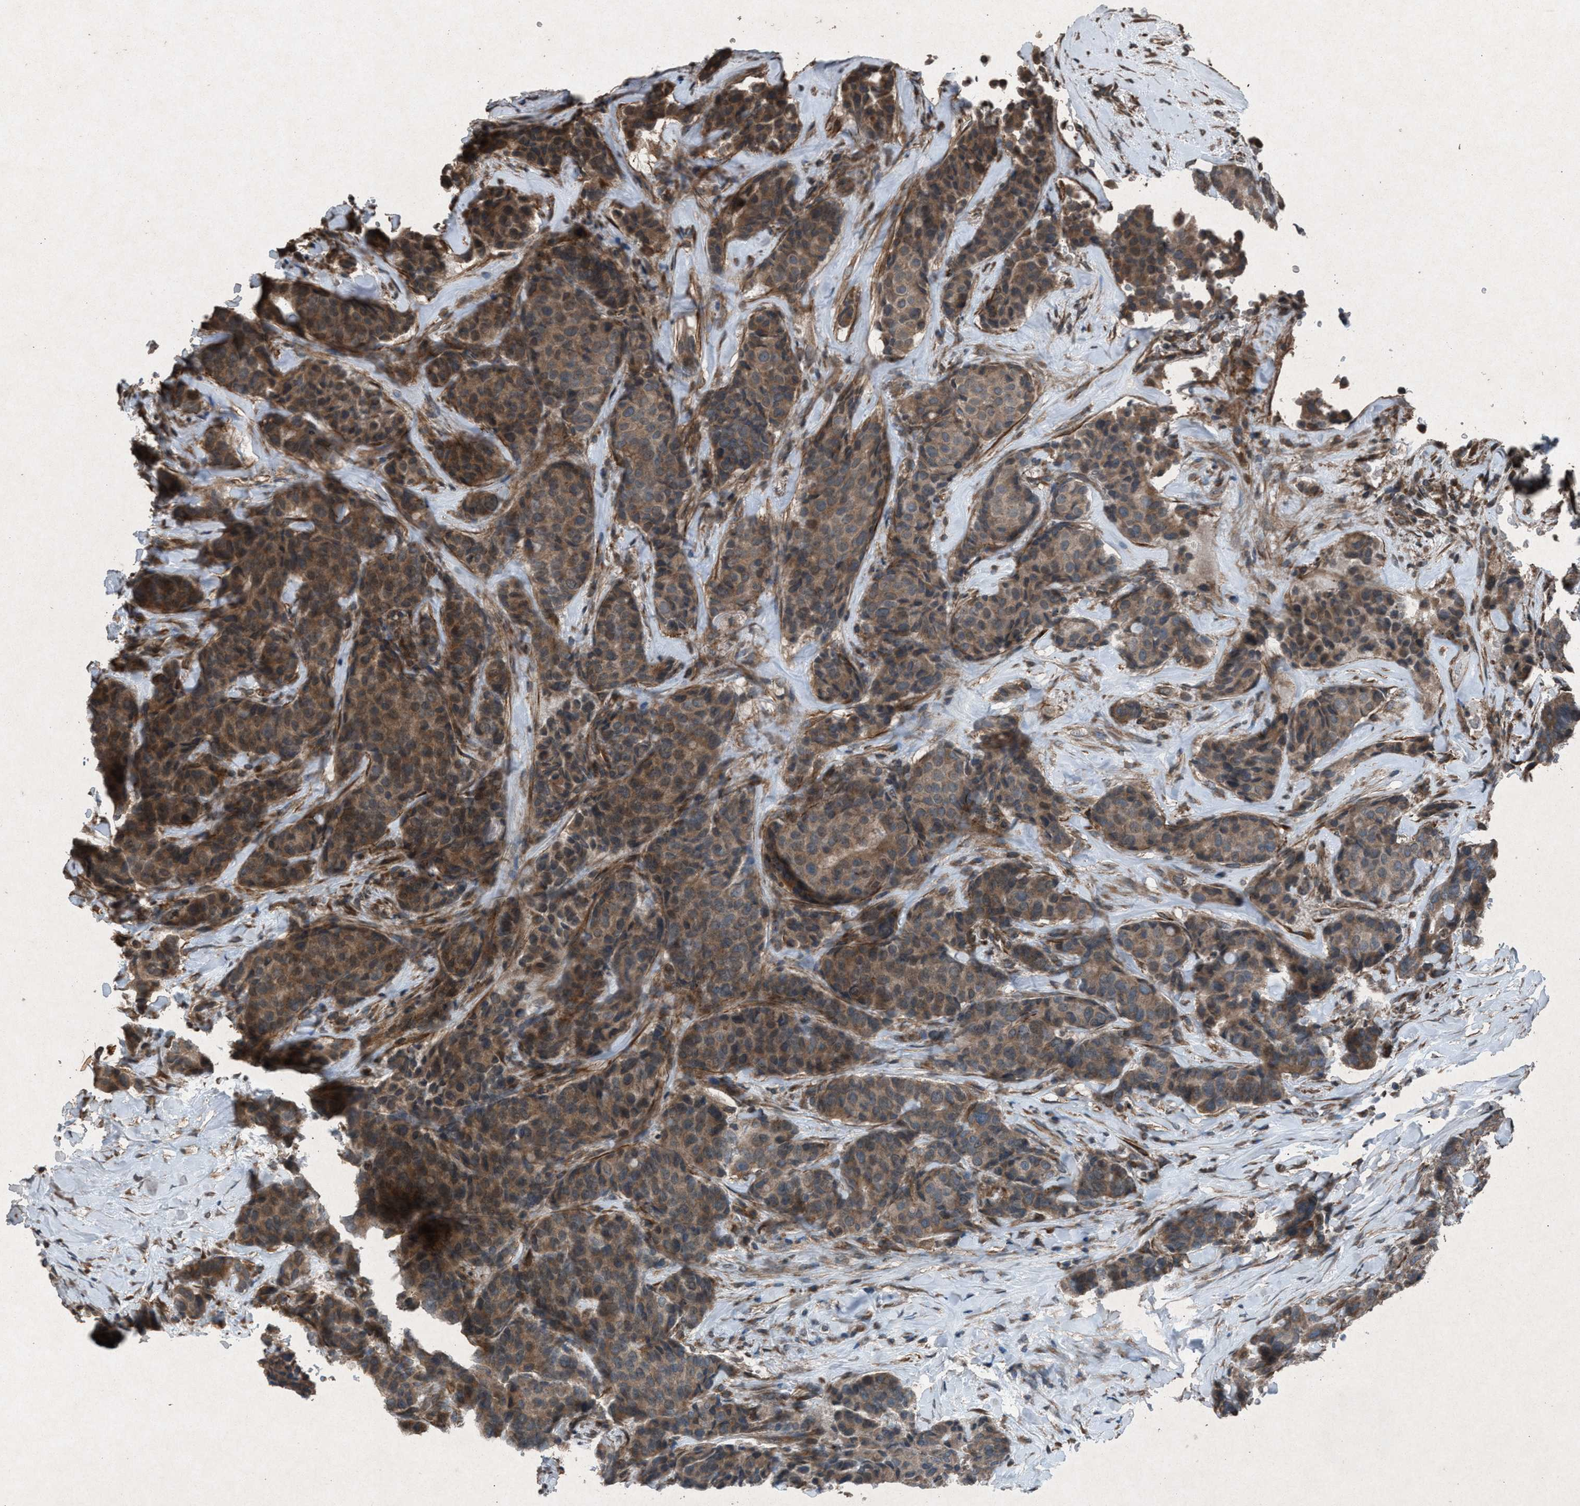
{"staining": {"intensity": "weak", "quantity": ">75%", "location": "cytoplasmic/membranous"}, "tissue": "breast cancer", "cell_type": "Tumor cells", "image_type": "cancer", "snomed": [{"axis": "morphology", "description": "Duct carcinoma"}, {"axis": "topography", "description": "Breast"}], "caption": "Protein staining by immunohistochemistry (IHC) exhibits weak cytoplasmic/membranous expression in approximately >75% of tumor cells in breast cancer (intraductal carcinoma).", "gene": "CALR", "patient": {"sex": "female", "age": 75}}